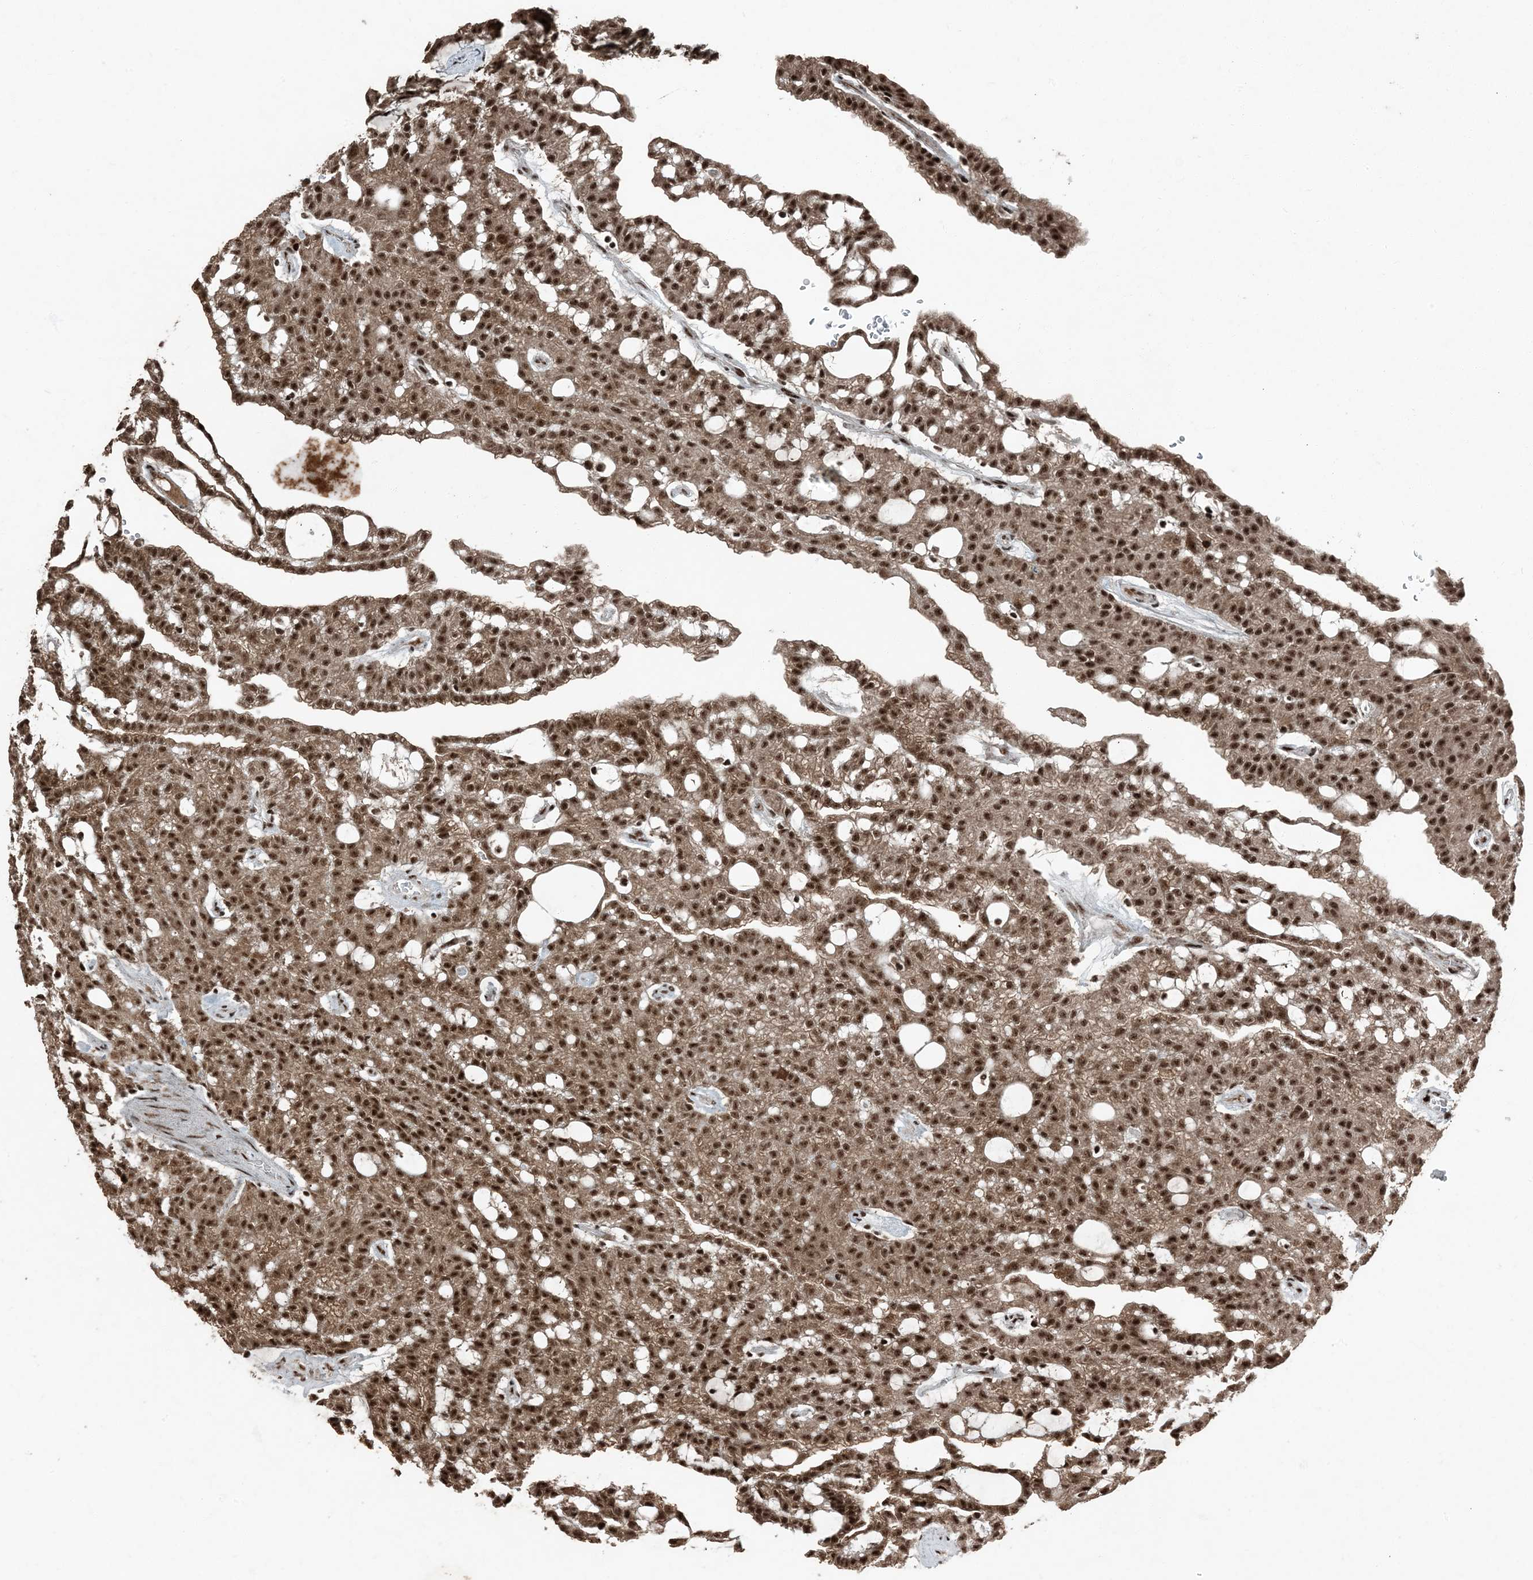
{"staining": {"intensity": "moderate", "quantity": ">75%", "location": "cytoplasmic/membranous,nuclear"}, "tissue": "renal cancer", "cell_type": "Tumor cells", "image_type": "cancer", "snomed": [{"axis": "morphology", "description": "Adenocarcinoma, NOS"}, {"axis": "topography", "description": "Kidney"}], "caption": "Tumor cells show medium levels of moderate cytoplasmic/membranous and nuclear expression in approximately >75% of cells in human renal cancer. Ihc stains the protein of interest in brown and the nuclei are stained blue.", "gene": "TADA2B", "patient": {"sex": "male", "age": 63}}